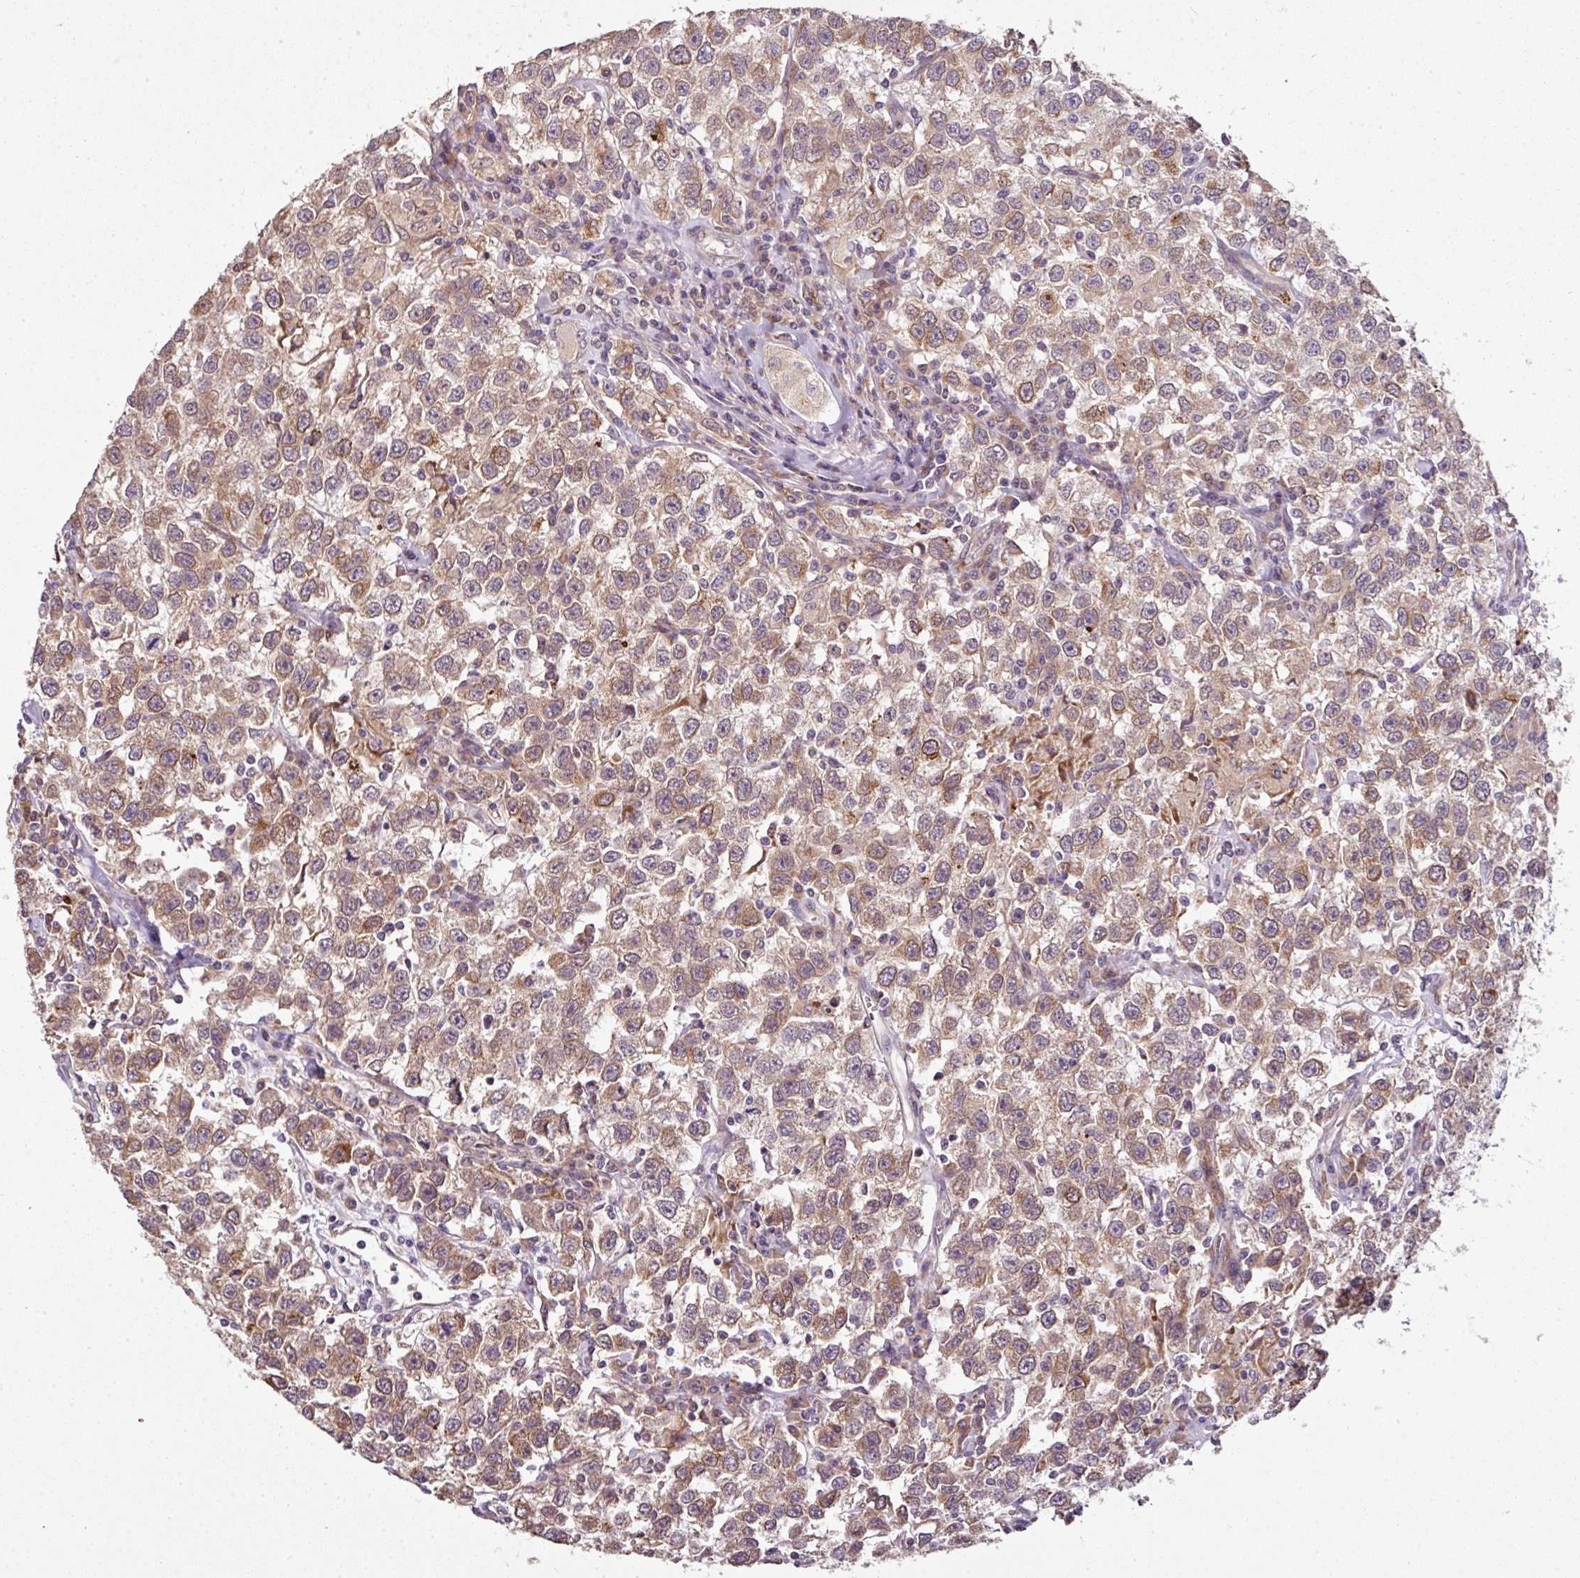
{"staining": {"intensity": "moderate", "quantity": ">75%", "location": "cytoplasmic/membranous"}, "tissue": "testis cancer", "cell_type": "Tumor cells", "image_type": "cancer", "snomed": [{"axis": "morphology", "description": "Seminoma, NOS"}, {"axis": "topography", "description": "Testis"}], "caption": "Testis cancer stained for a protein demonstrates moderate cytoplasmic/membranous positivity in tumor cells.", "gene": "SPCS3", "patient": {"sex": "male", "age": 41}}